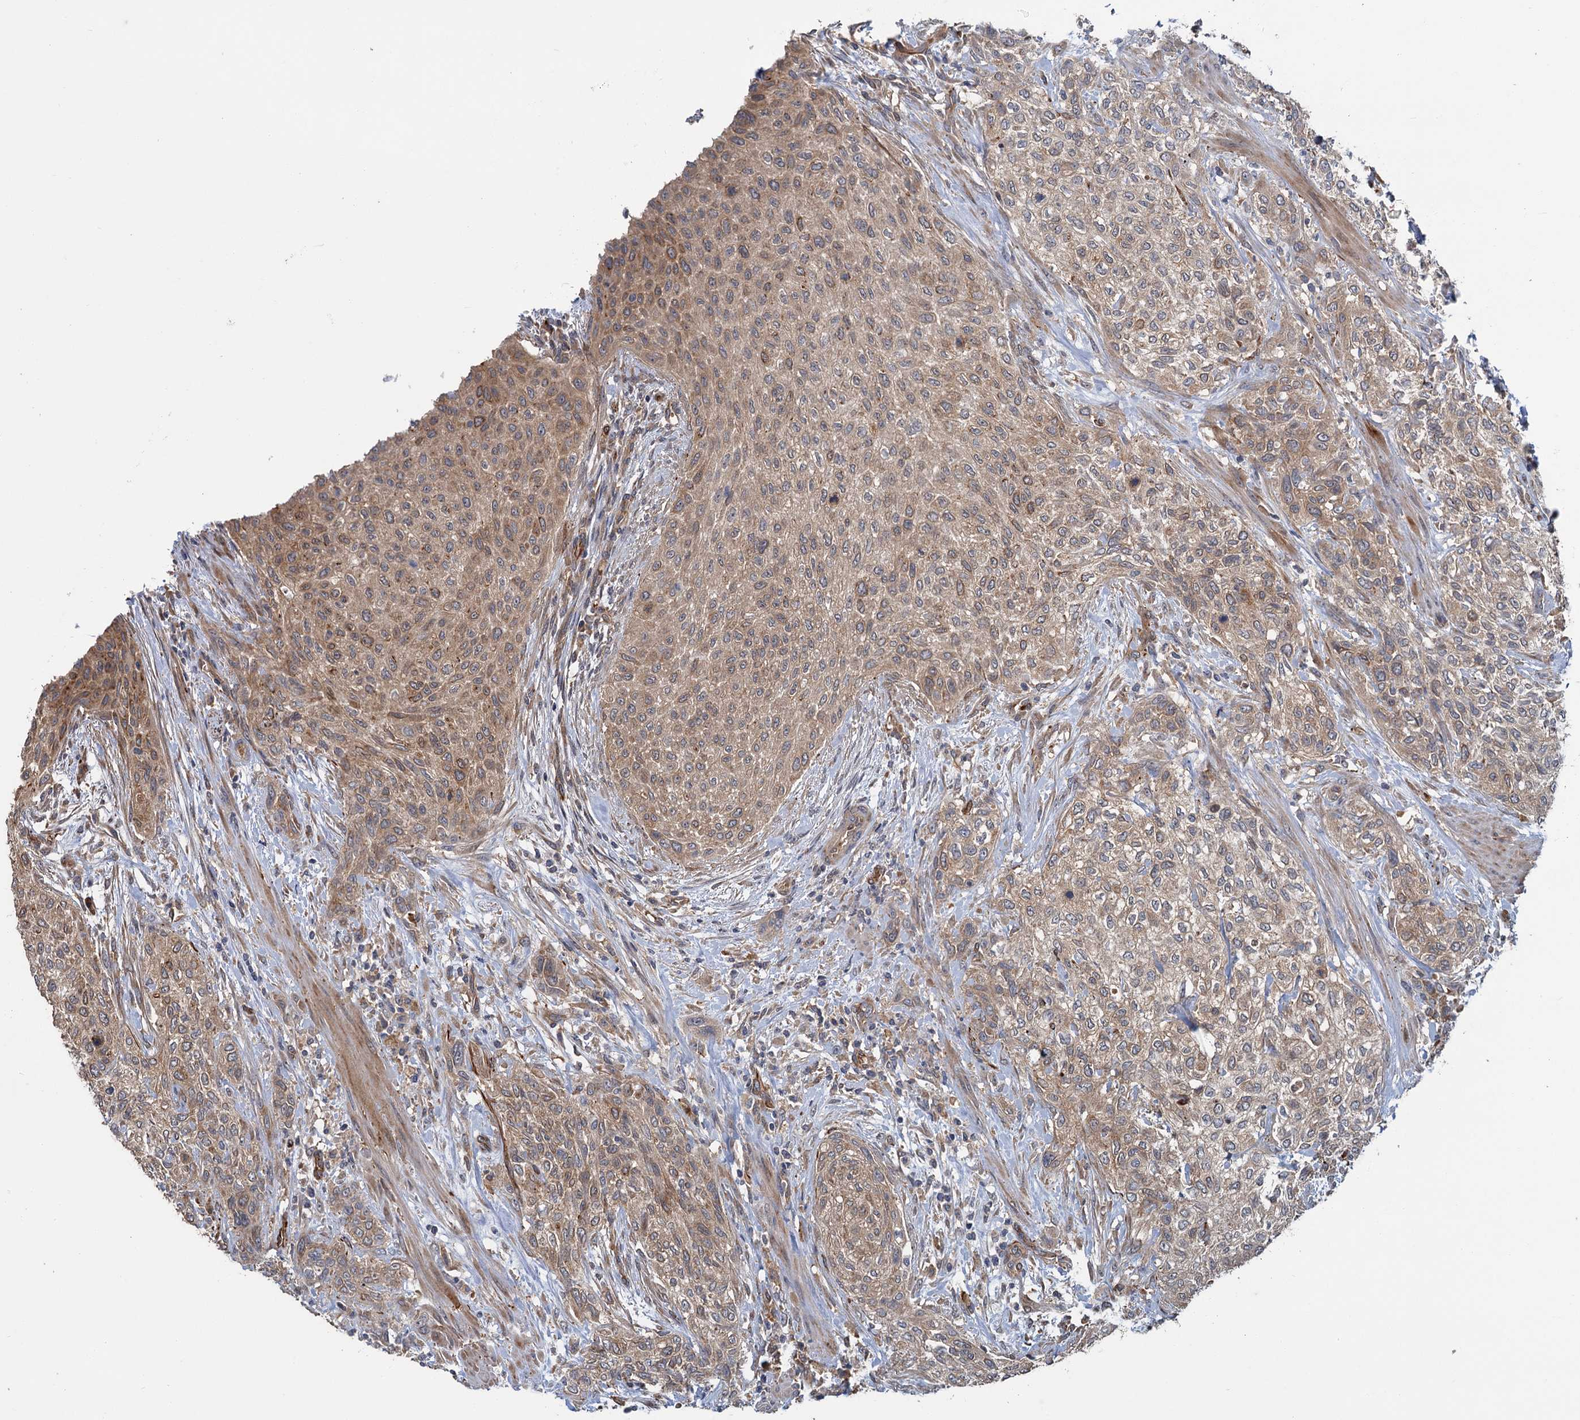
{"staining": {"intensity": "moderate", "quantity": ">75%", "location": "cytoplasmic/membranous"}, "tissue": "urothelial cancer", "cell_type": "Tumor cells", "image_type": "cancer", "snomed": [{"axis": "morphology", "description": "Normal tissue, NOS"}, {"axis": "morphology", "description": "Urothelial carcinoma, NOS"}, {"axis": "topography", "description": "Urinary bladder"}, {"axis": "topography", "description": "Peripheral nerve tissue"}], "caption": "The immunohistochemical stain shows moderate cytoplasmic/membranous staining in tumor cells of urothelial cancer tissue. (DAB (3,3'-diaminobenzidine) = brown stain, brightfield microscopy at high magnification).", "gene": "PKN2", "patient": {"sex": "male", "age": 35}}